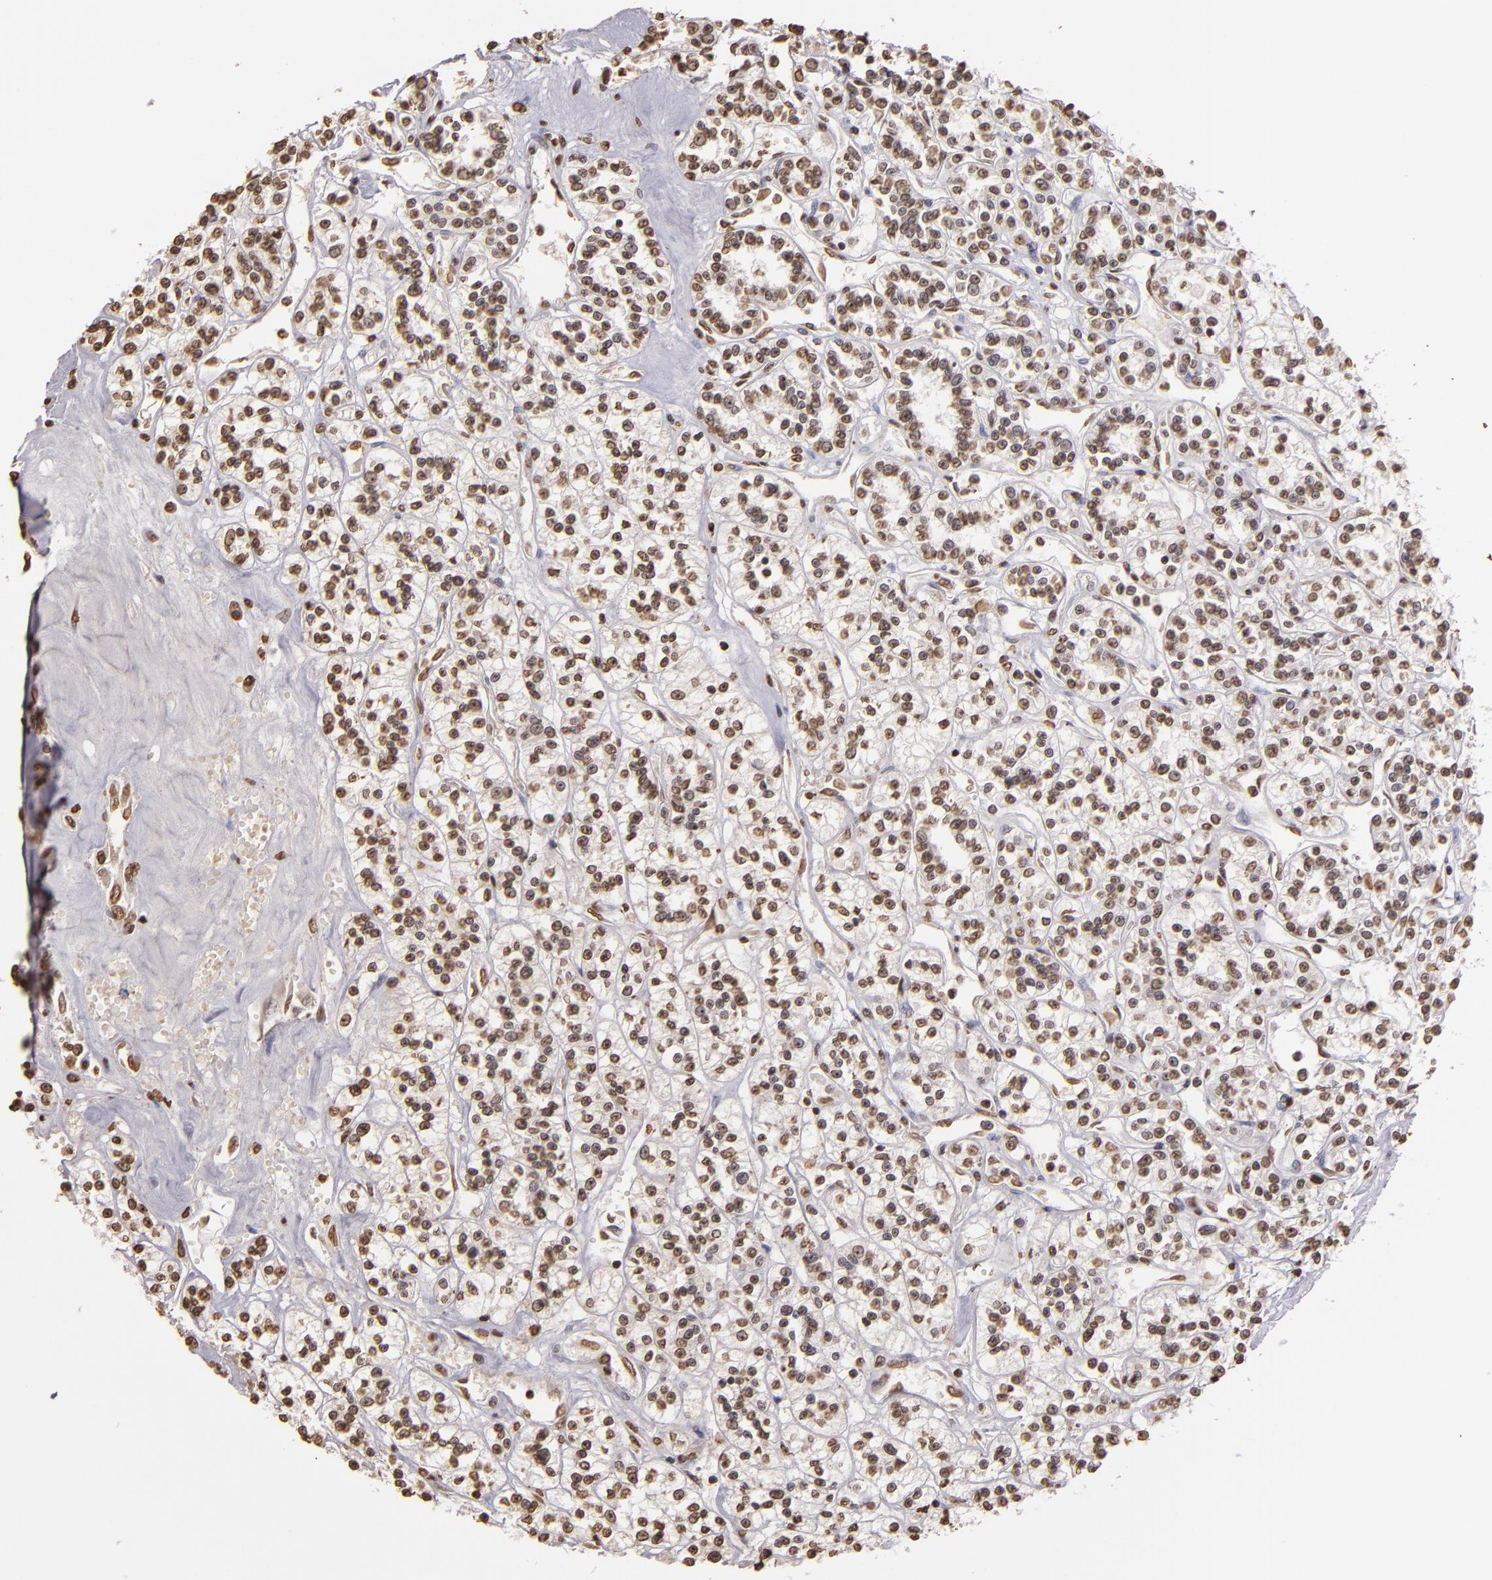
{"staining": {"intensity": "moderate", "quantity": ">75%", "location": "nuclear"}, "tissue": "renal cancer", "cell_type": "Tumor cells", "image_type": "cancer", "snomed": [{"axis": "morphology", "description": "Adenocarcinoma, NOS"}, {"axis": "topography", "description": "Kidney"}], "caption": "There is medium levels of moderate nuclear expression in tumor cells of renal adenocarcinoma, as demonstrated by immunohistochemical staining (brown color).", "gene": "LBX1", "patient": {"sex": "female", "age": 76}}